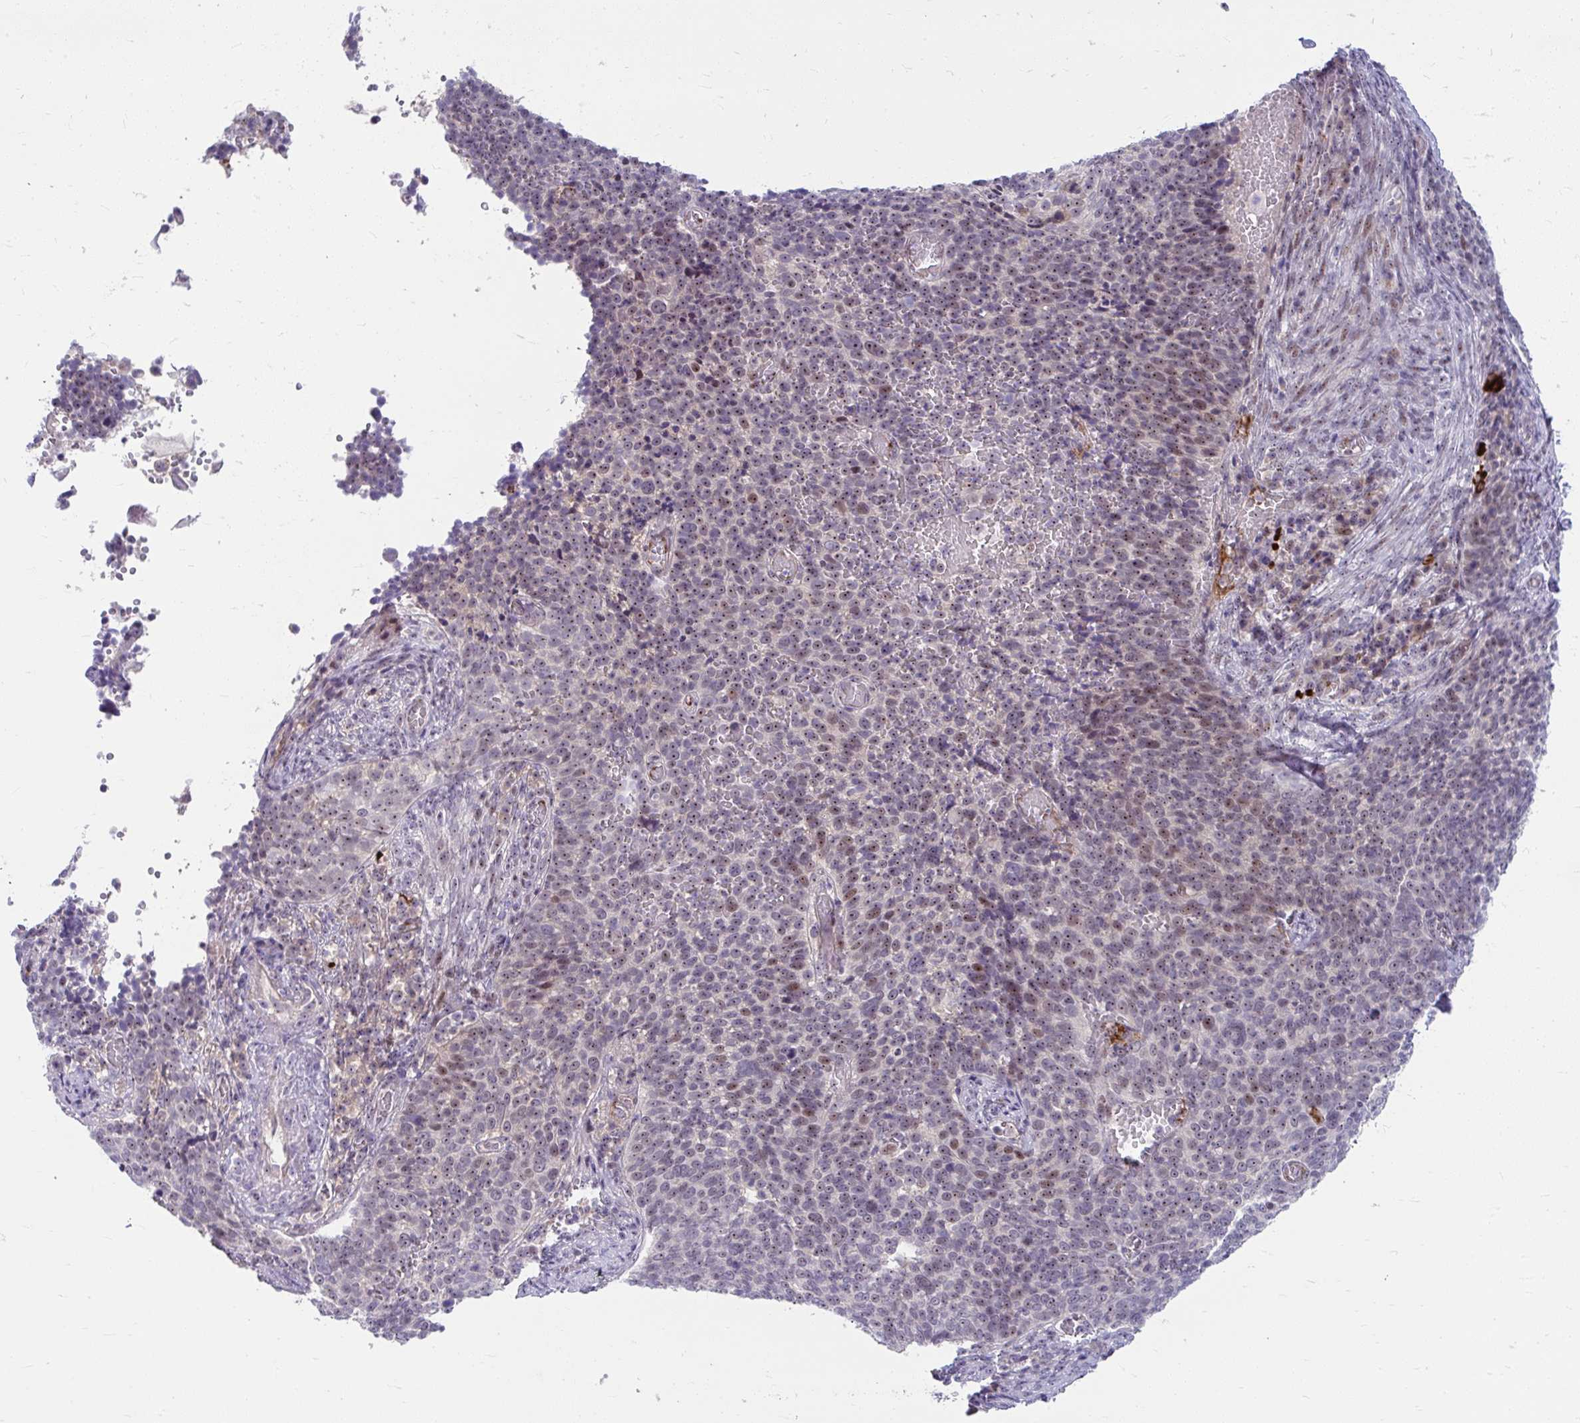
{"staining": {"intensity": "weak", "quantity": "25%-75%", "location": "nuclear"}, "tissue": "cervical cancer", "cell_type": "Tumor cells", "image_type": "cancer", "snomed": [{"axis": "morphology", "description": "Normal tissue, NOS"}, {"axis": "morphology", "description": "Squamous cell carcinoma, NOS"}, {"axis": "topography", "description": "Cervix"}], "caption": "Human cervical cancer (squamous cell carcinoma) stained for a protein (brown) reveals weak nuclear positive positivity in approximately 25%-75% of tumor cells.", "gene": "MUS81", "patient": {"sex": "female", "age": 39}}